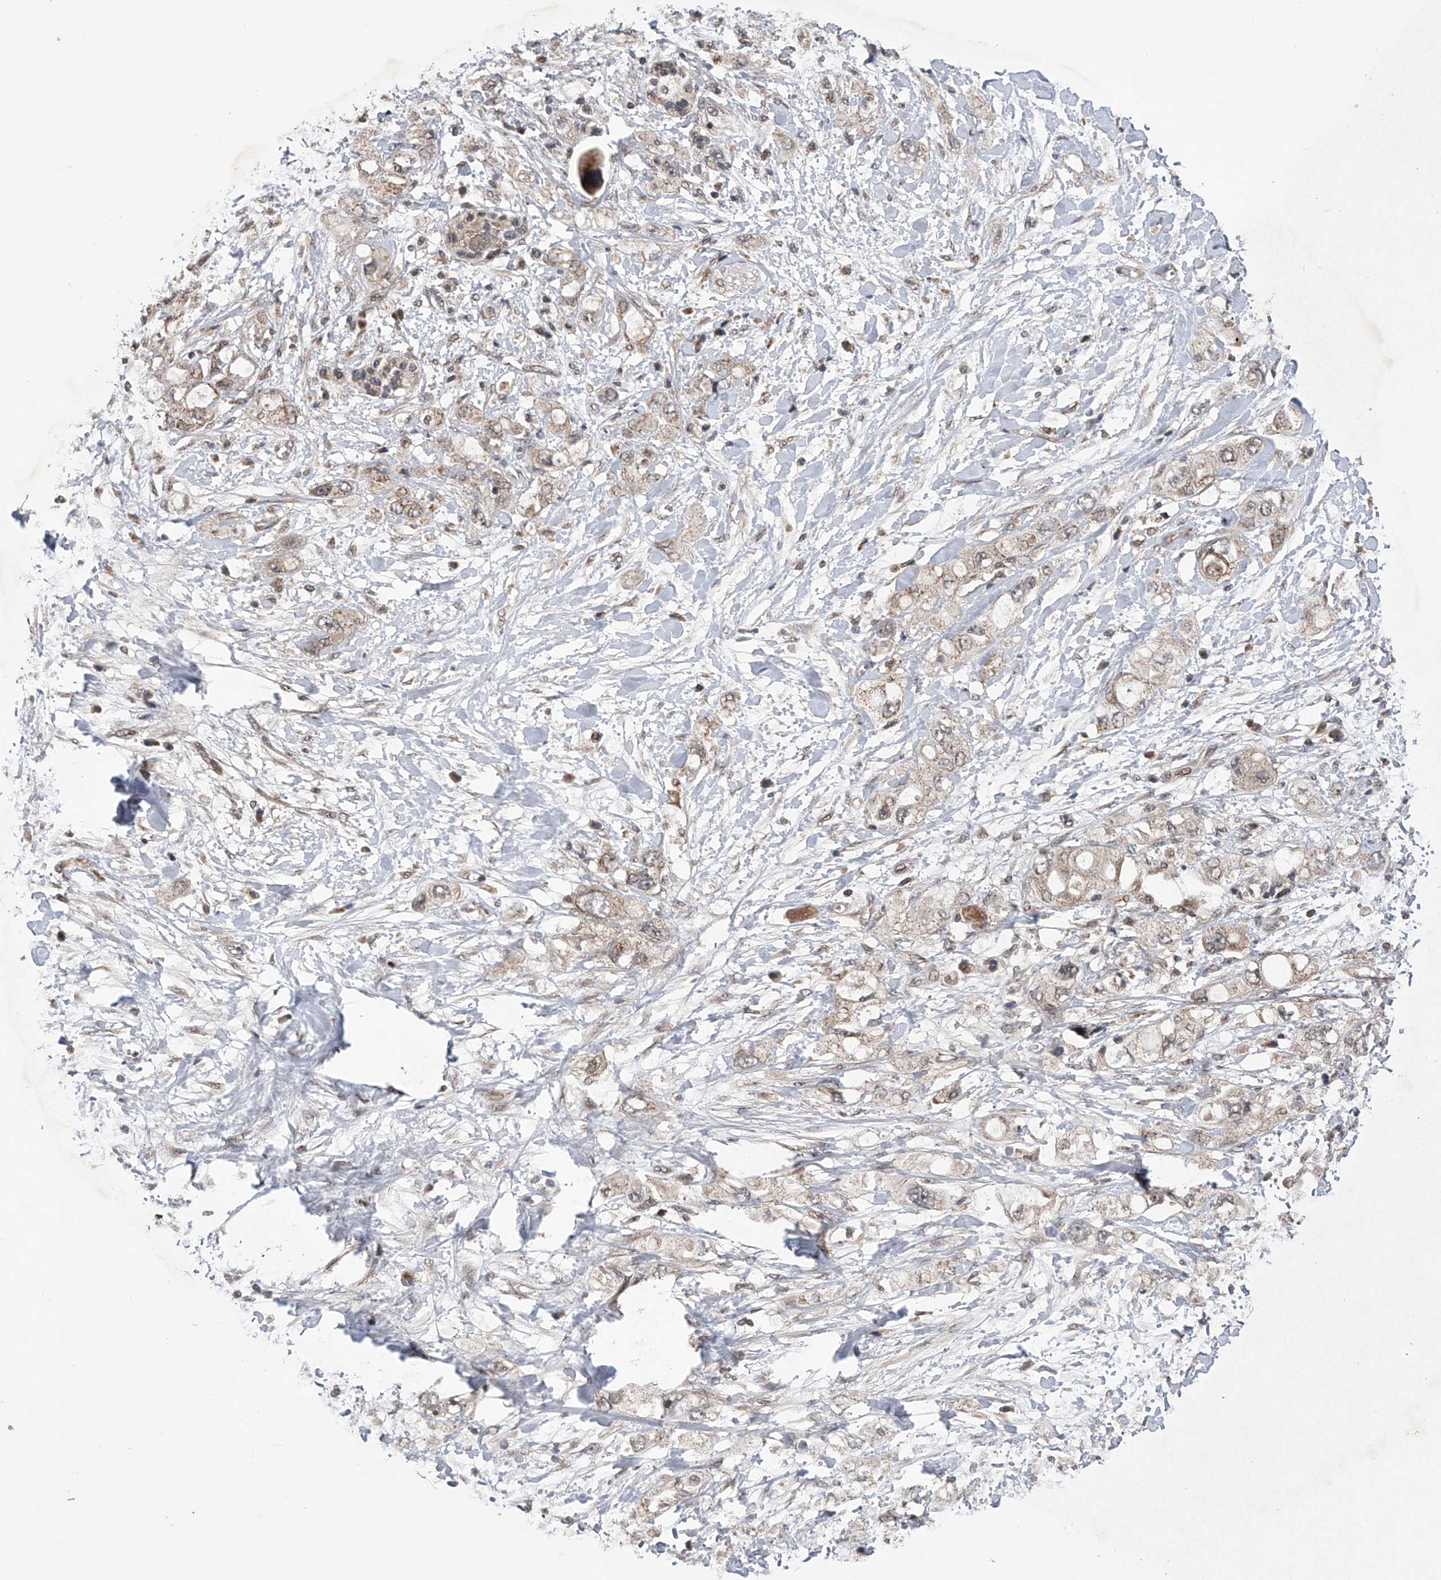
{"staining": {"intensity": "weak", "quantity": "25%-75%", "location": "cytoplasmic/membranous"}, "tissue": "pancreatic cancer", "cell_type": "Tumor cells", "image_type": "cancer", "snomed": [{"axis": "morphology", "description": "Adenocarcinoma, NOS"}, {"axis": "topography", "description": "Pancreas"}], "caption": "High-magnification brightfield microscopy of pancreatic cancer (adenocarcinoma) stained with DAB (brown) and counterstained with hematoxylin (blue). tumor cells exhibit weak cytoplasmic/membranous positivity is present in about25%-75% of cells.", "gene": "MAP3K11", "patient": {"sex": "female", "age": 56}}